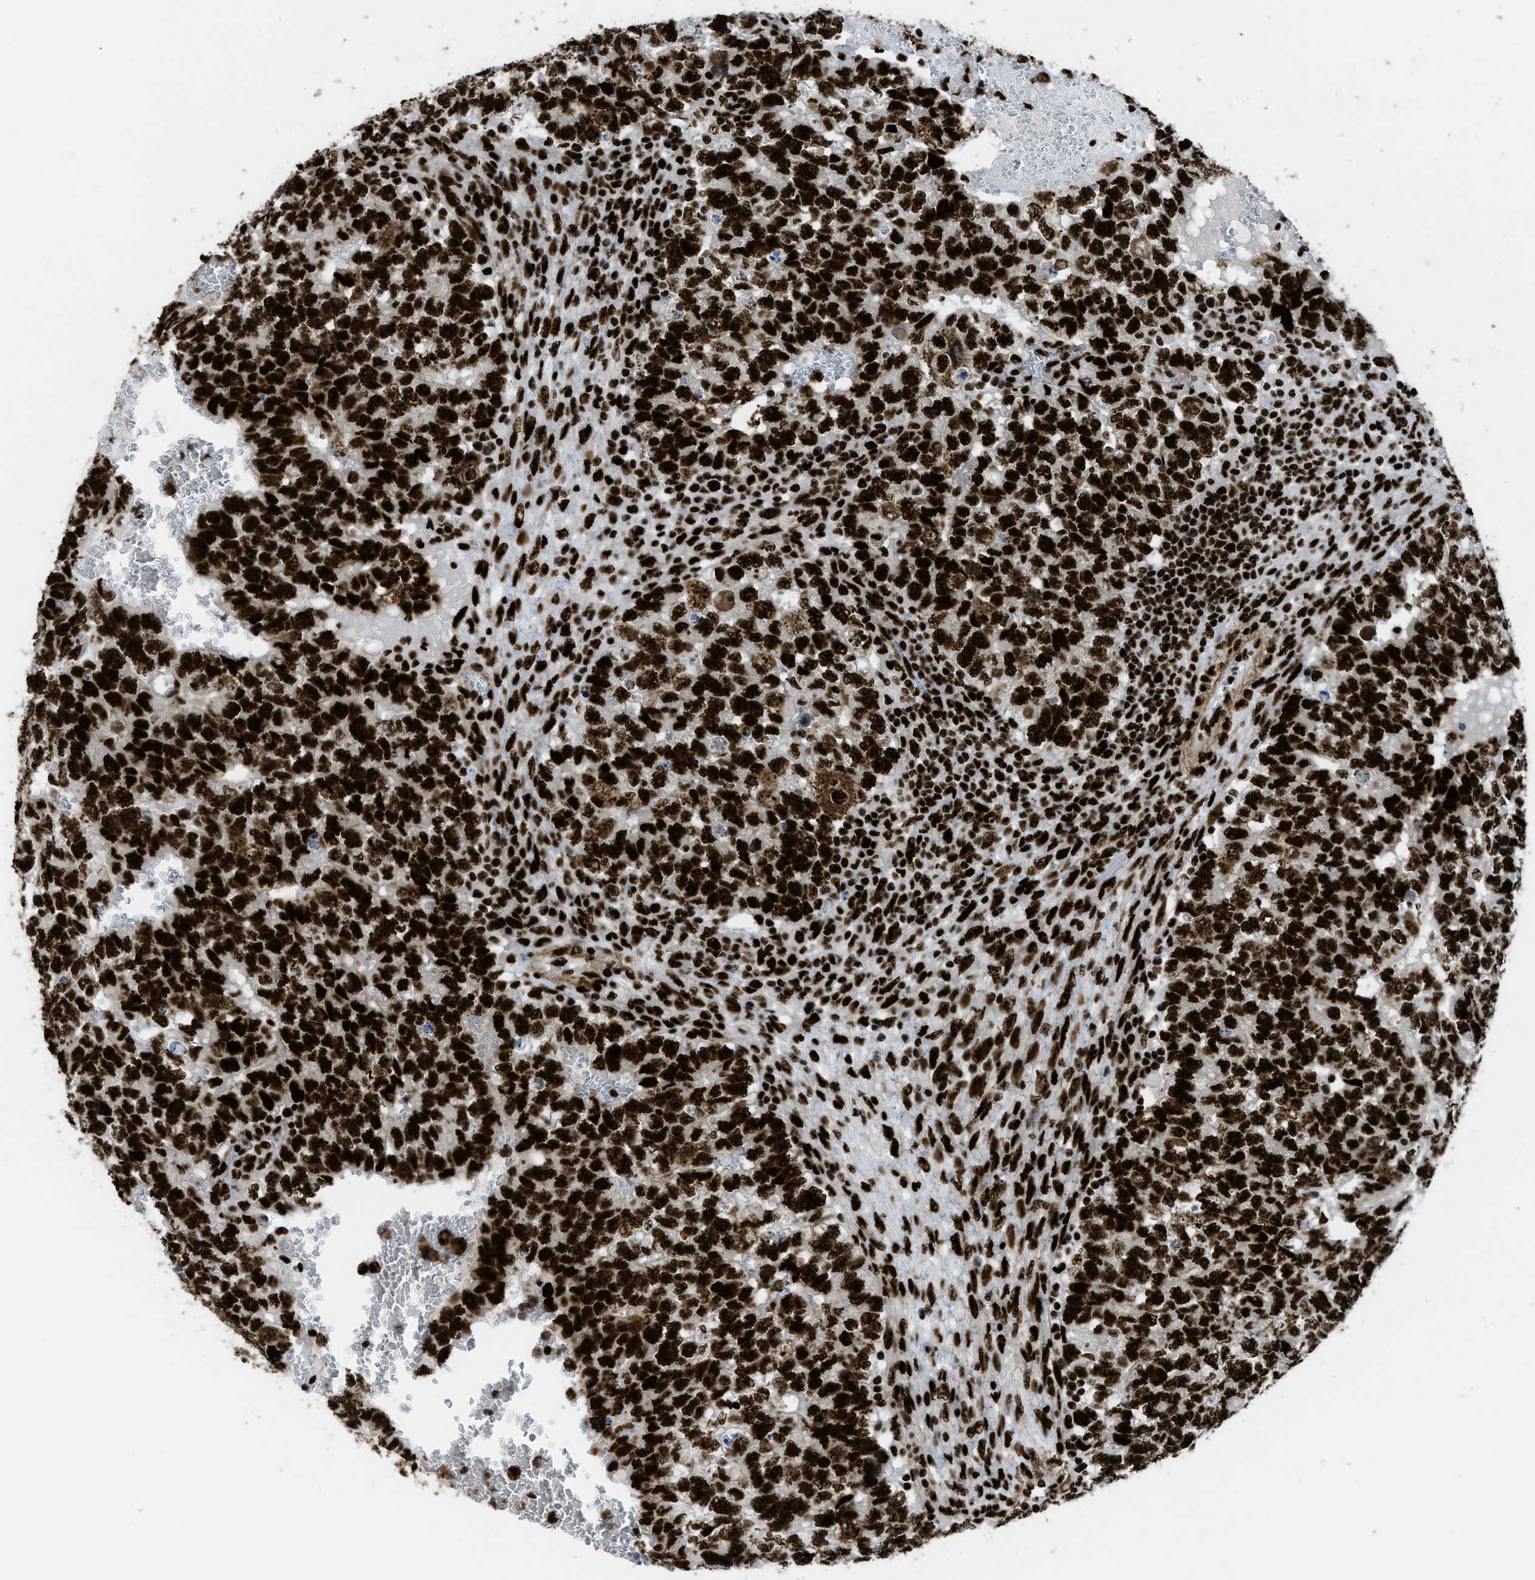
{"staining": {"intensity": "strong", "quantity": ">75%", "location": "nuclear"}, "tissue": "testis cancer", "cell_type": "Tumor cells", "image_type": "cancer", "snomed": [{"axis": "morphology", "description": "Seminoma, NOS"}, {"axis": "morphology", "description": "Carcinoma, Embryonal, NOS"}, {"axis": "topography", "description": "Testis"}], "caption": "High-power microscopy captured an IHC micrograph of testis embryonal carcinoma, revealing strong nuclear positivity in about >75% of tumor cells. The staining was performed using DAB, with brown indicating positive protein expression. Nuclei are stained blue with hematoxylin.", "gene": "ZNF207", "patient": {"sex": "male", "age": 38}}